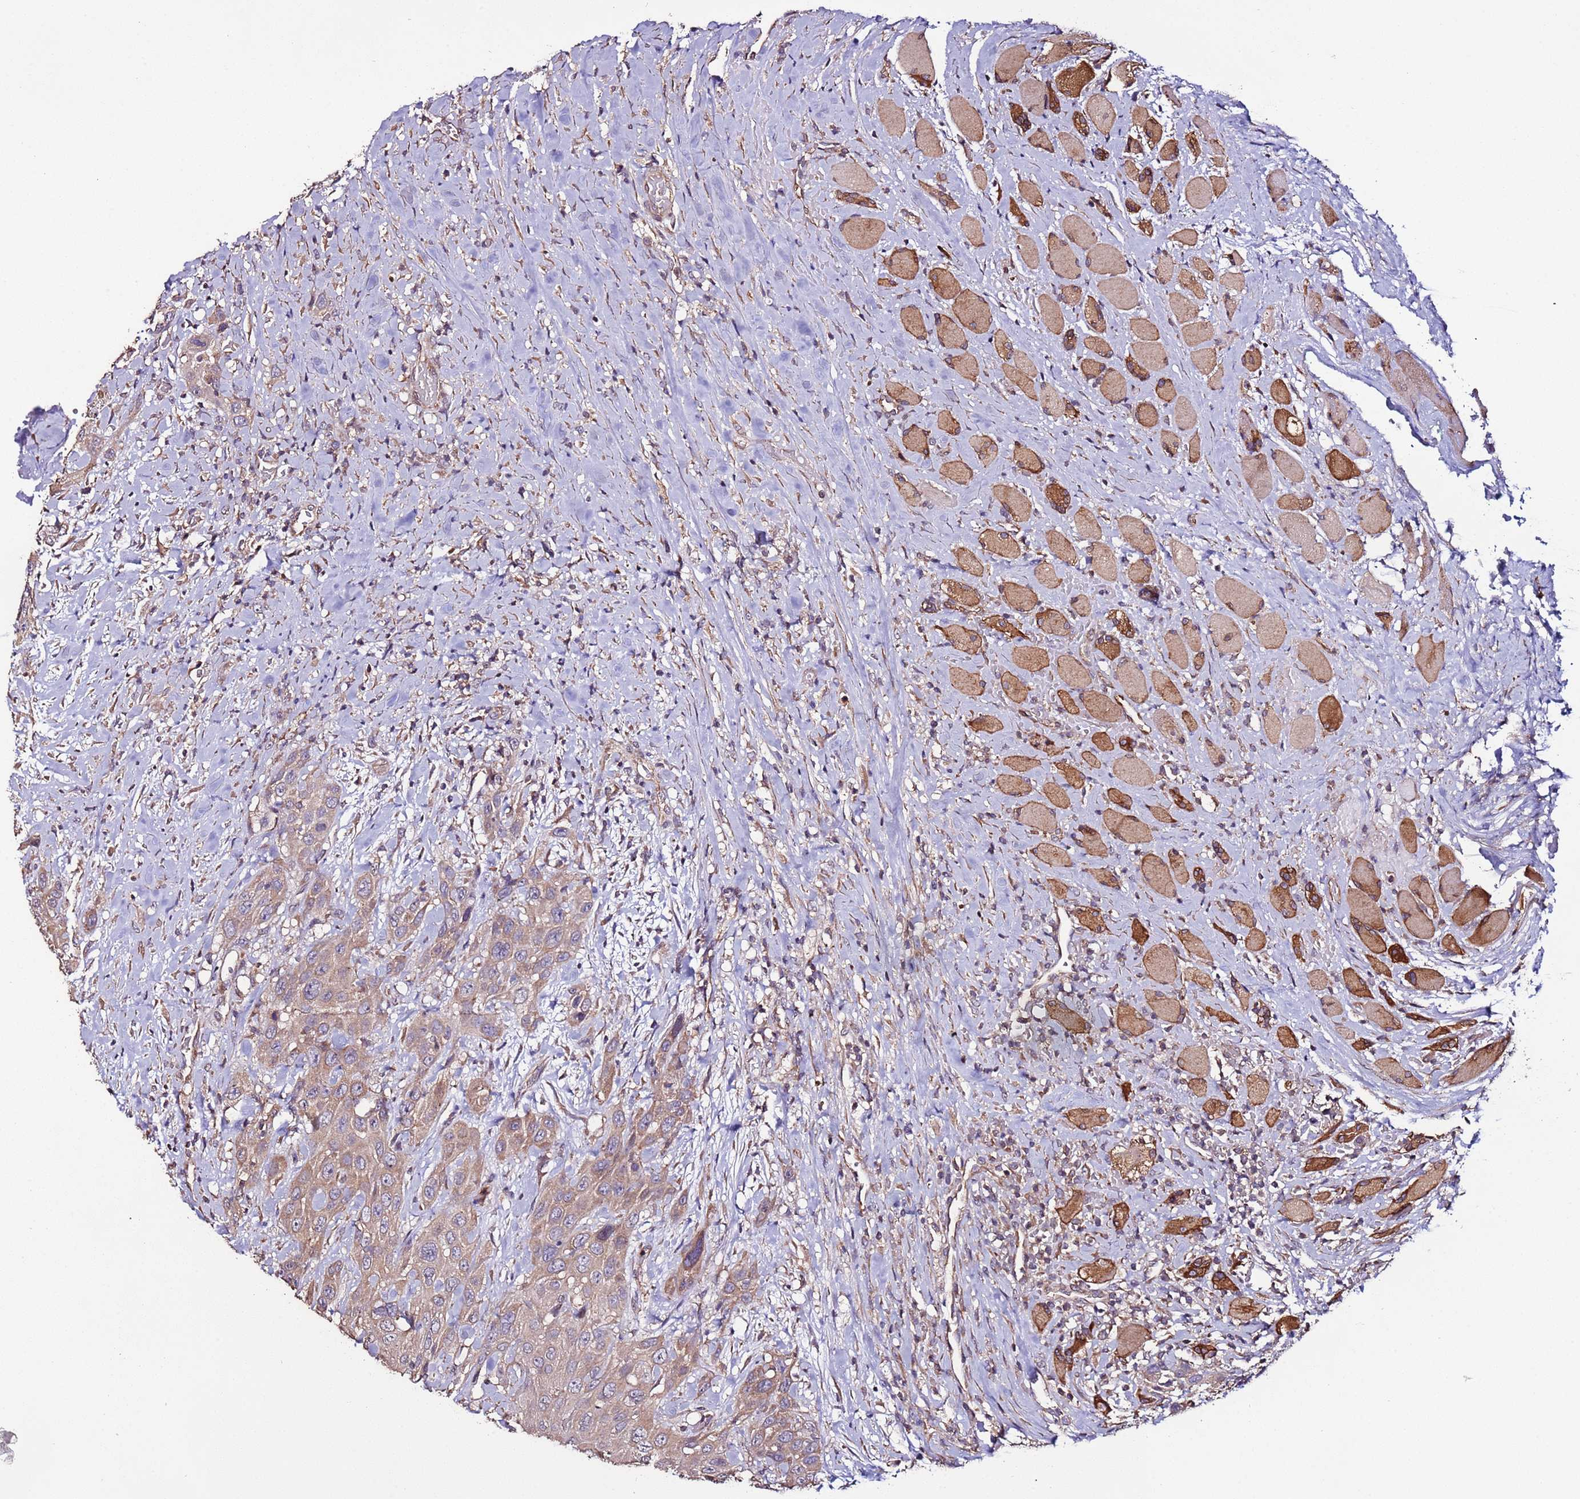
{"staining": {"intensity": "weak", "quantity": ">75%", "location": "cytoplasmic/membranous"}, "tissue": "head and neck cancer", "cell_type": "Tumor cells", "image_type": "cancer", "snomed": [{"axis": "morphology", "description": "Squamous cell carcinoma, NOS"}, {"axis": "topography", "description": "Head-Neck"}], "caption": "Tumor cells exhibit weak cytoplasmic/membranous positivity in about >75% of cells in head and neck squamous cell carcinoma.", "gene": "SLC41A3", "patient": {"sex": "male", "age": 81}}